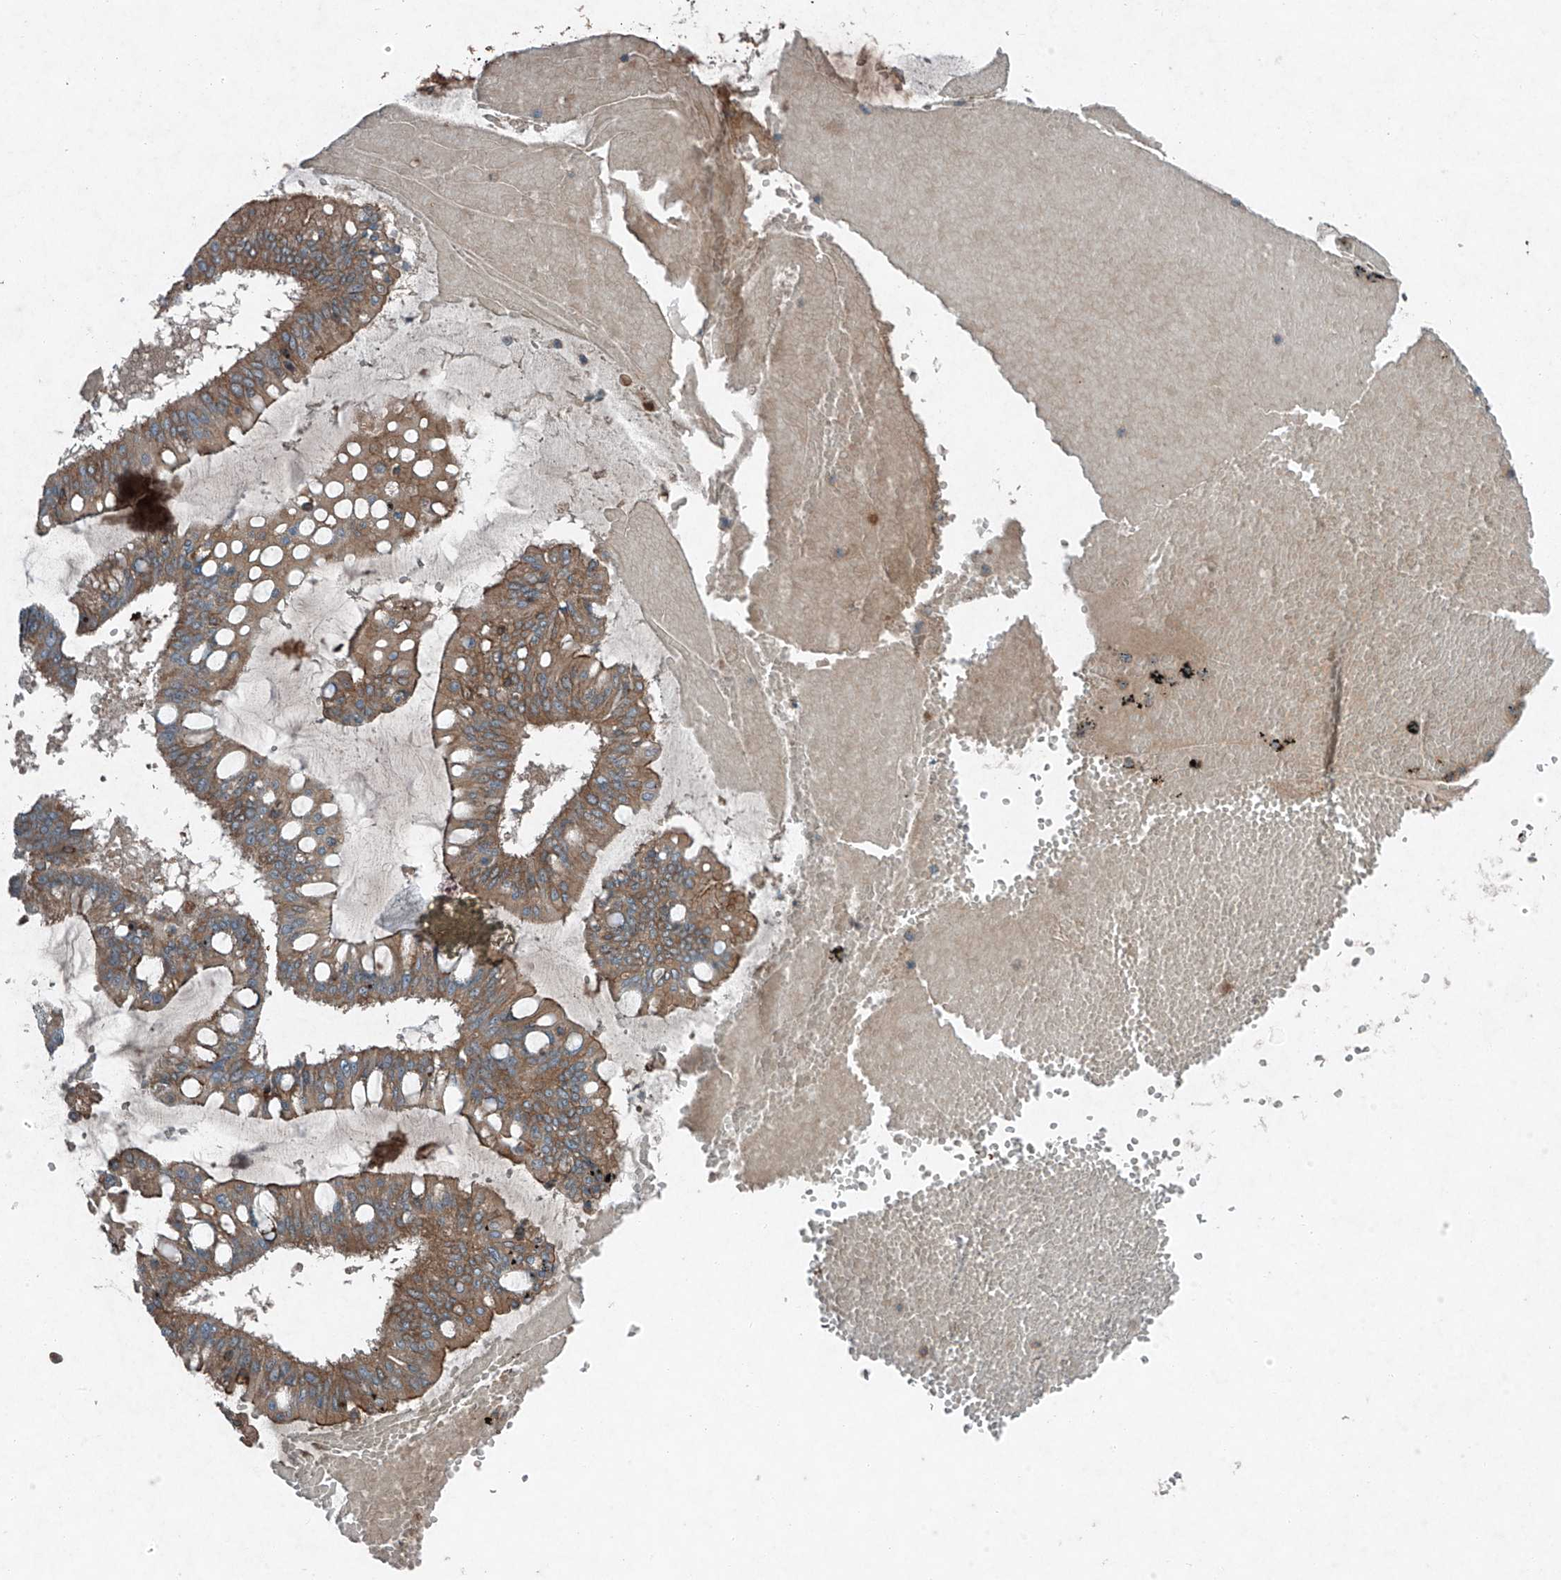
{"staining": {"intensity": "moderate", "quantity": ">75%", "location": "cytoplasmic/membranous"}, "tissue": "ovarian cancer", "cell_type": "Tumor cells", "image_type": "cancer", "snomed": [{"axis": "morphology", "description": "Cystadenocarcinoma, mucinous, NOS"}, {"axis": "topography", "description": "Ovary"}], "caption": "Protein staining of ovarian cancer tissue shows moderate cytoplasmic/membranous positivity in approximately >75% of tumor cells. The staining was performed using DAB (3,3'-diaminobenzidine) to visualize the protein expression in brown, while the nuclei were stained in blue with hematoxylin (Magnification: 20x).", "gene": "FOXRED2", "patient": {"sex": "female", "age": 73}}